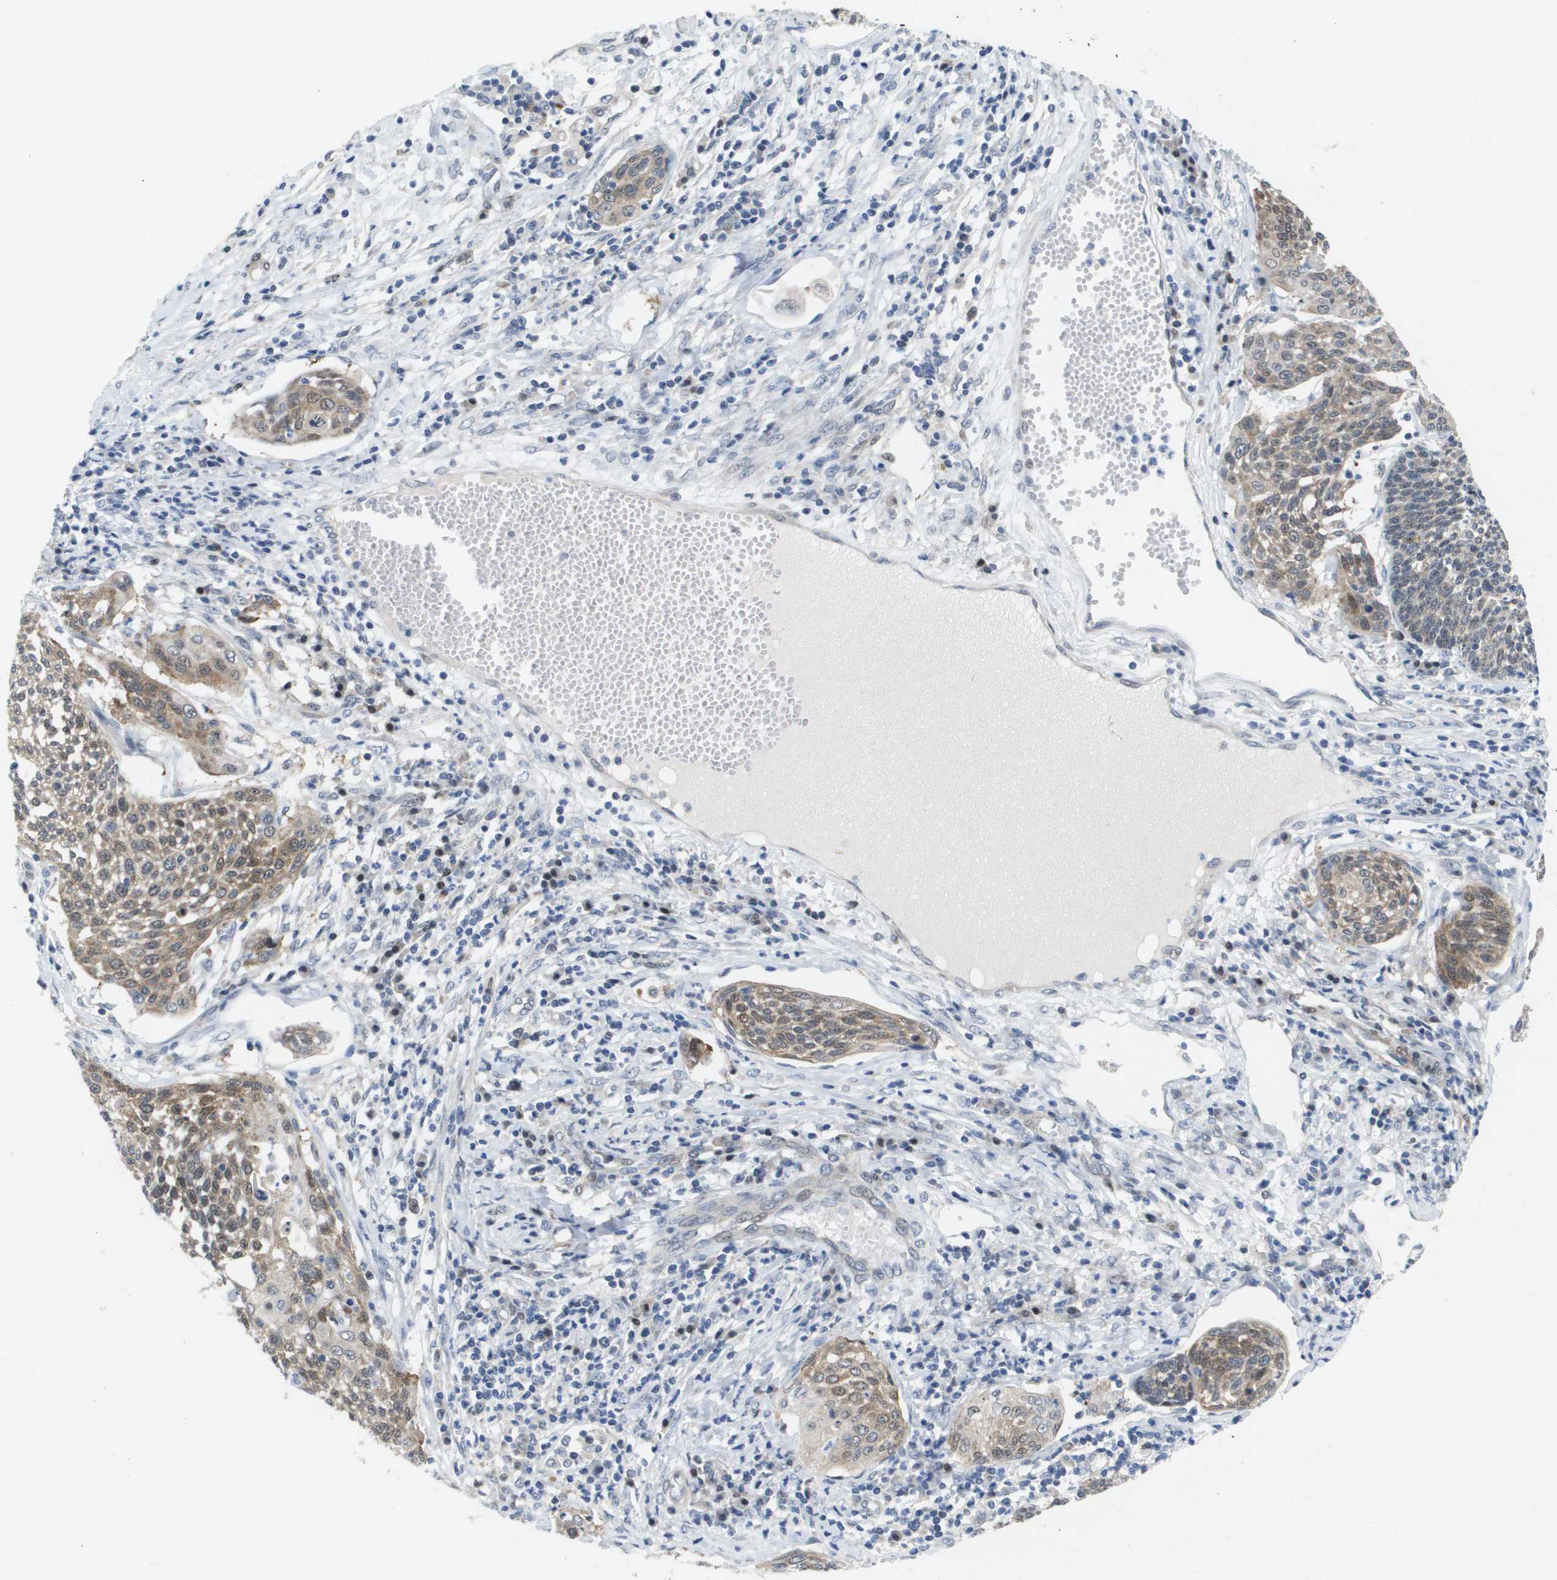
{"staining": {"intensity": "moderate", "quantity": ">75%", "location": "cytoplasmic/membranous,nuclear"}, "tissue": "cervical cancer", "cell_type": "Tumor cells", "image_type": "cancer", "snomed": [{"axis": "morphology", "description": "Squamous cell carcinoma, NOS"}, {"axis": "topography", "description": "Cervix"}], "caption": "About >75% of tumor cells in cervical cancer (squamous cell carcinoma) demonstrate moderate cytoplasmic/membranous and nuclear protein staining as visualized by brown immunohistochemical staining.", "gene": "FKBP4", "patient": {"sex": "female", "age": 34}}